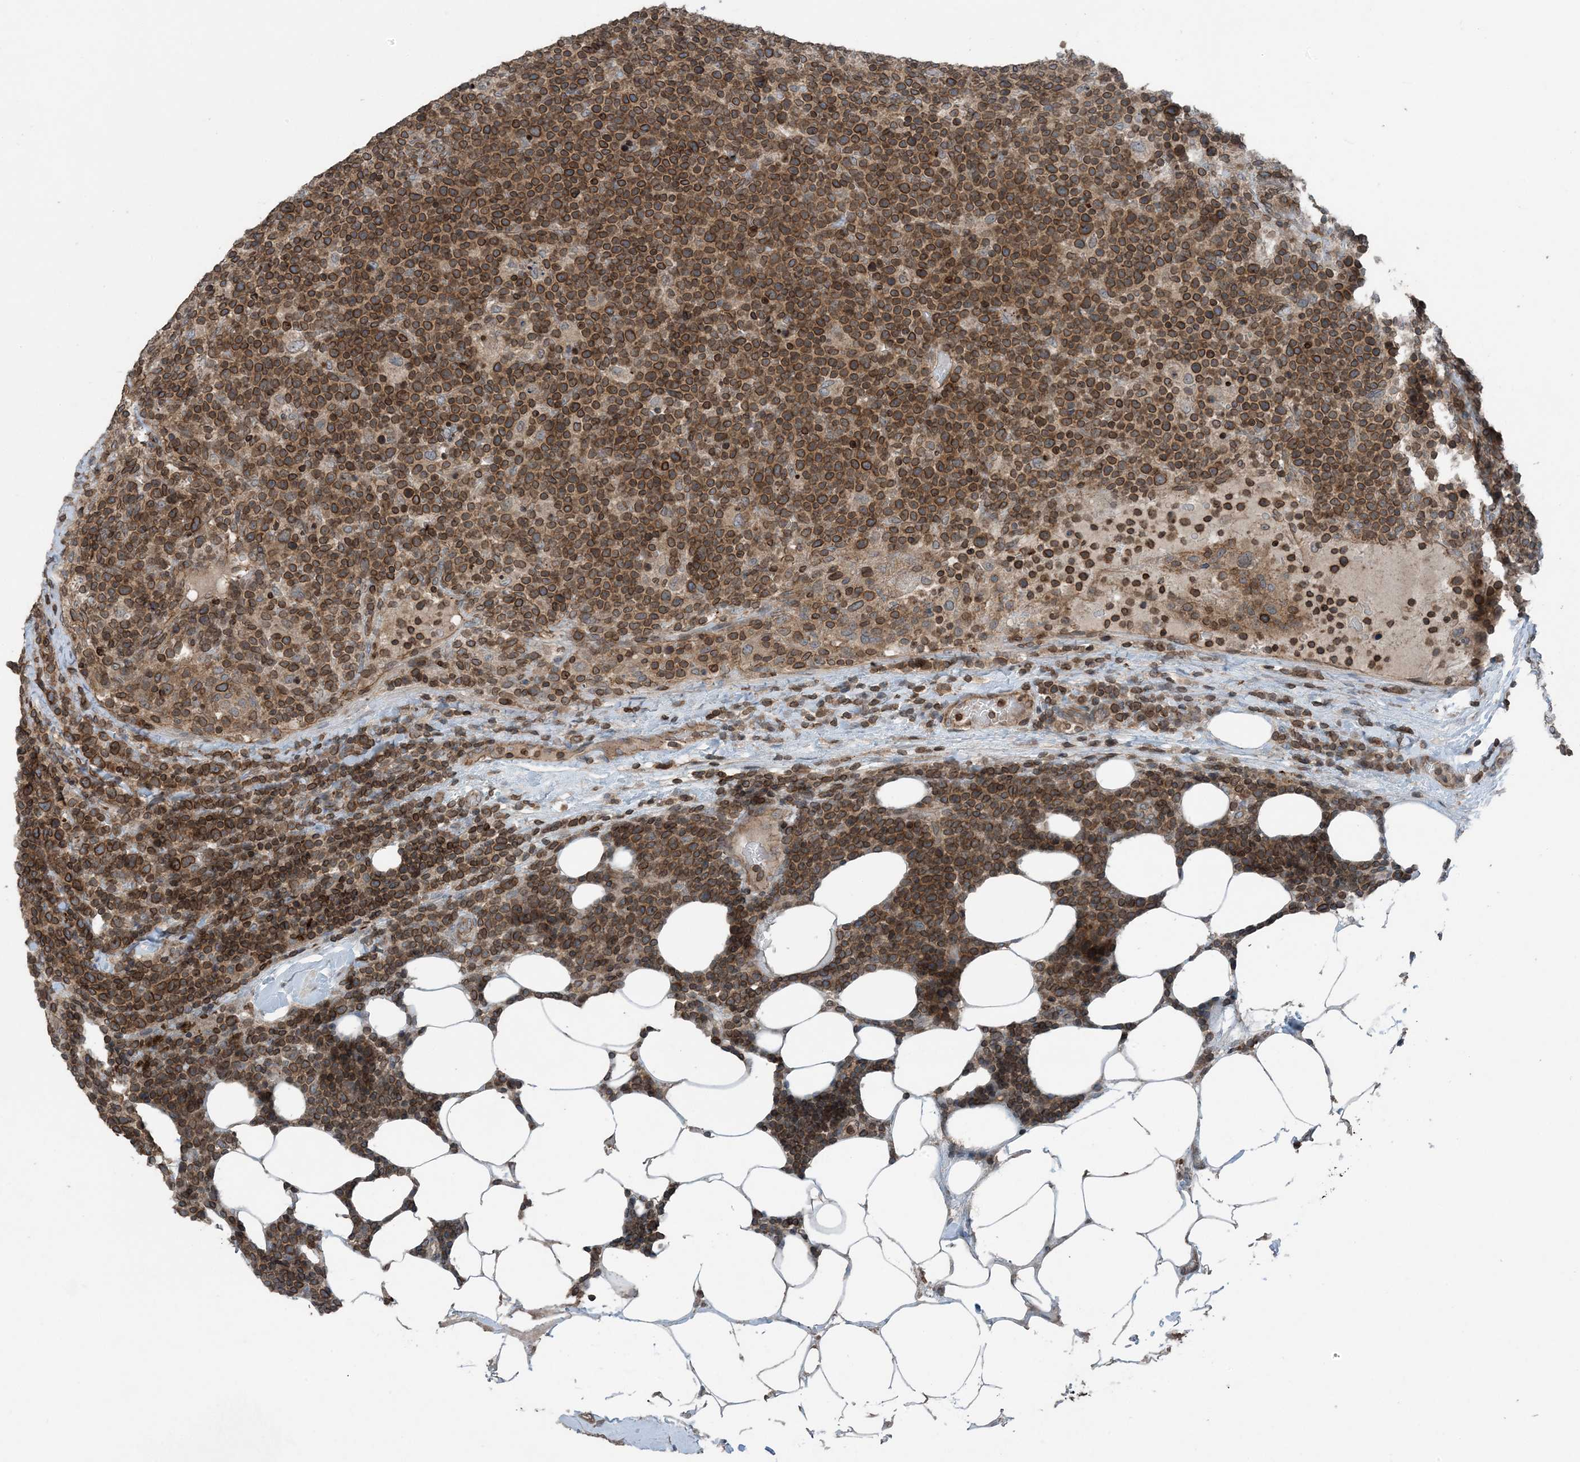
{"staining": {"intensity": "moderate", "quantity": ">75%", "location": "cytoplasmic/membranous,nuclear"}, "tissue": "lymphoma", "cell_type": "Tumor cells", "image_type": "cancer", "snomed": [{"axis": "morphology", "description": "Malignant lymphoma, non-Hodgkin's type, High grade"}, {"axis": "topography", "description": "Lymph node"}], "caption": "A photomicrograph of high-grade malignant lymphoma, non-Hodgkin's type stained for a protein demonstrates moderate cytoplasmic/membranous and nuclear brown staining in tumor cells.", "gene": "ZFAND2B", "patient": {"sex": "male", "age": 61}}